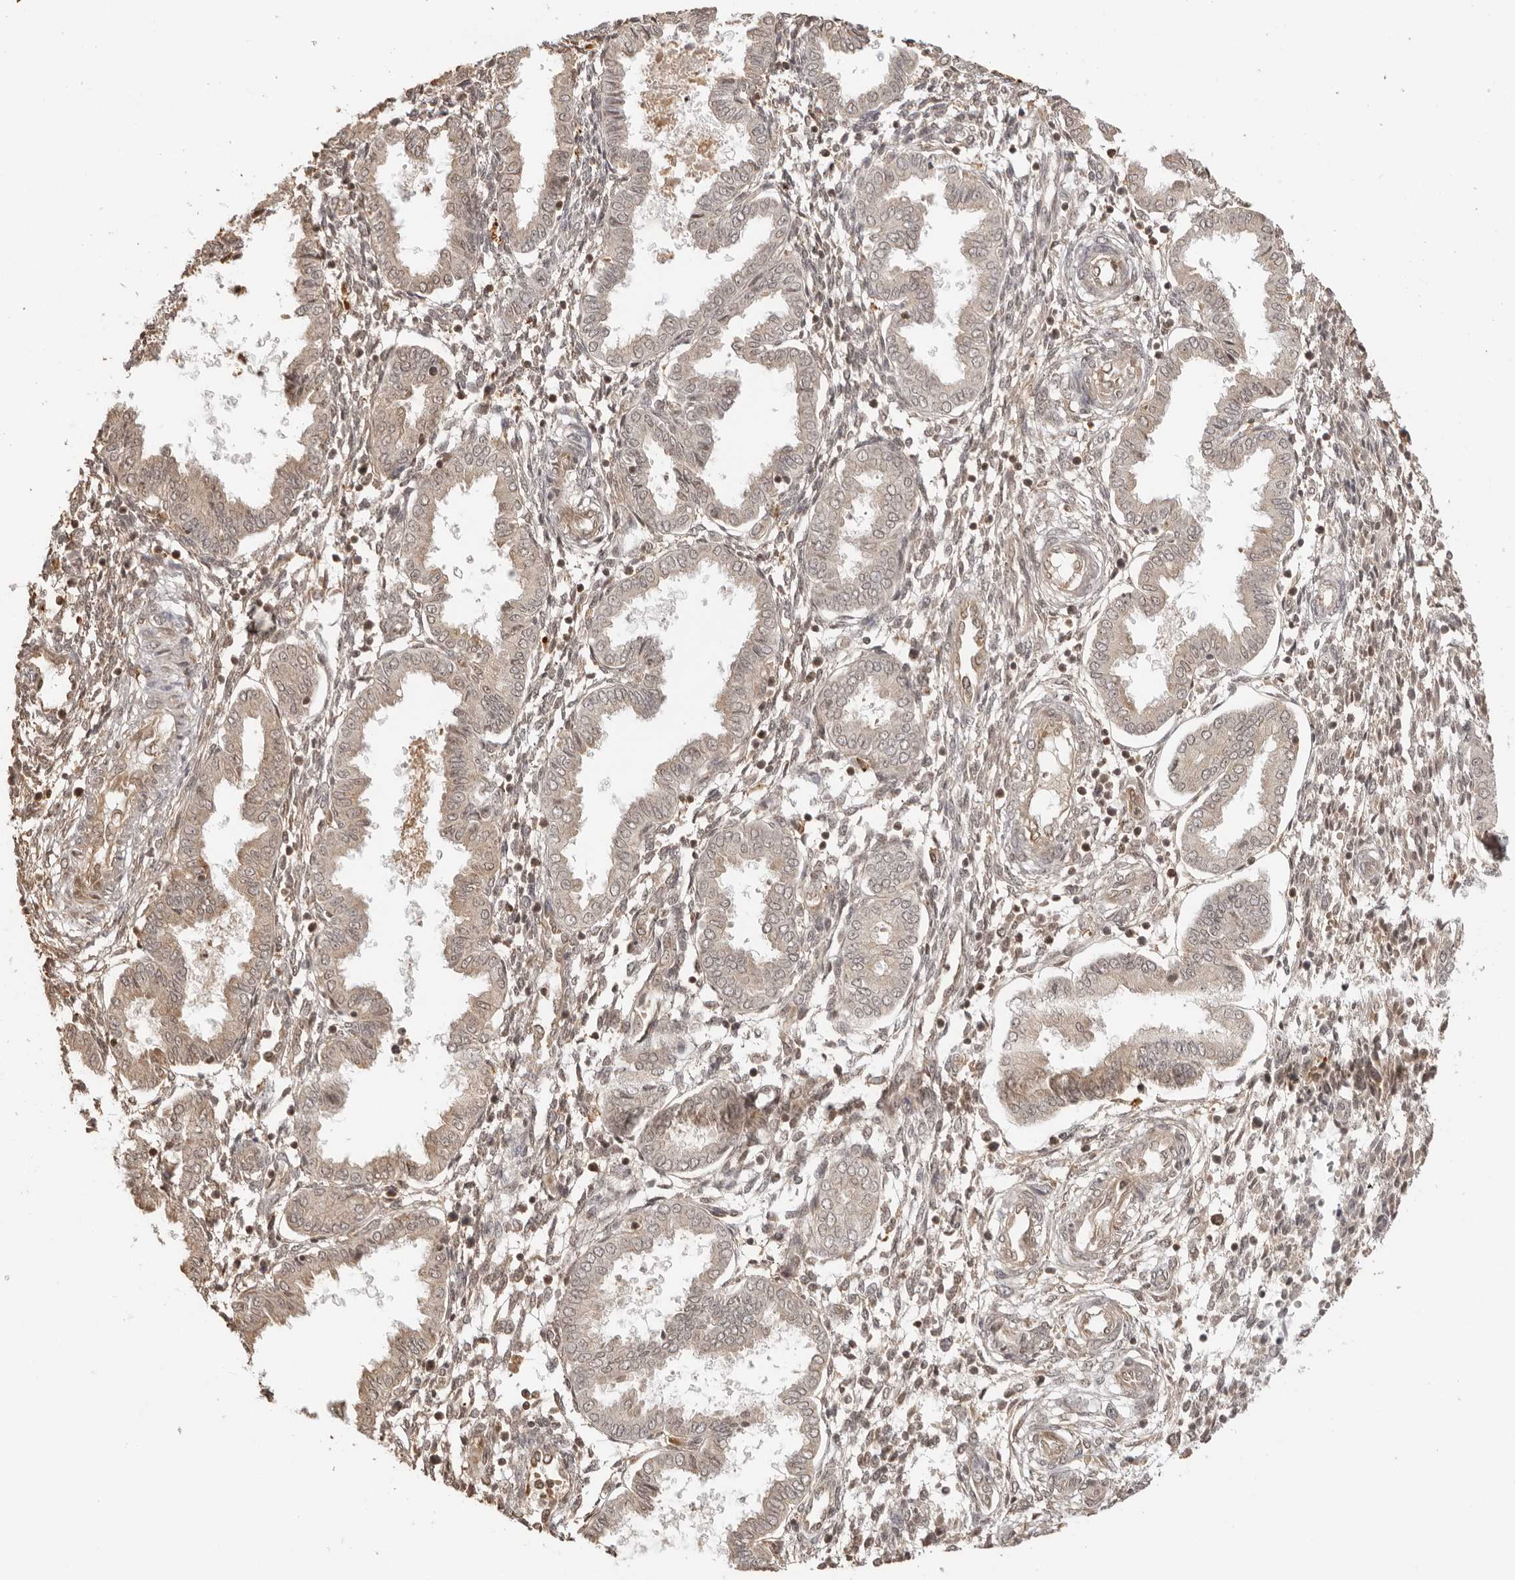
{"staining": {"intensity": "moderate", "quantity": "<25%", "location": "cytoplasmic/membranous,nuclear"}, "tissue": "endometrium", "cell_type": "Cells in endometrial stroma", "image_type": "normal", "snomed": [{"axis": "morphology", "description": "Normal tissue, NOS"}, {"axis": "topography", "description": "Endometrium"}], "caption": "A brown stain shows moderate cytoplasmic/membranous,nuclear positivity of a protein in cells in endometrial stroma of unremarkable human endometrium. Using DAB (3,3'-diaminobenzidine) (brown) and hematoxylin (blue) stains, captured at high magnification using brightfield microscopy.", "gene": "IKBKE", "patient": {"sex": "female", "age": 33}}